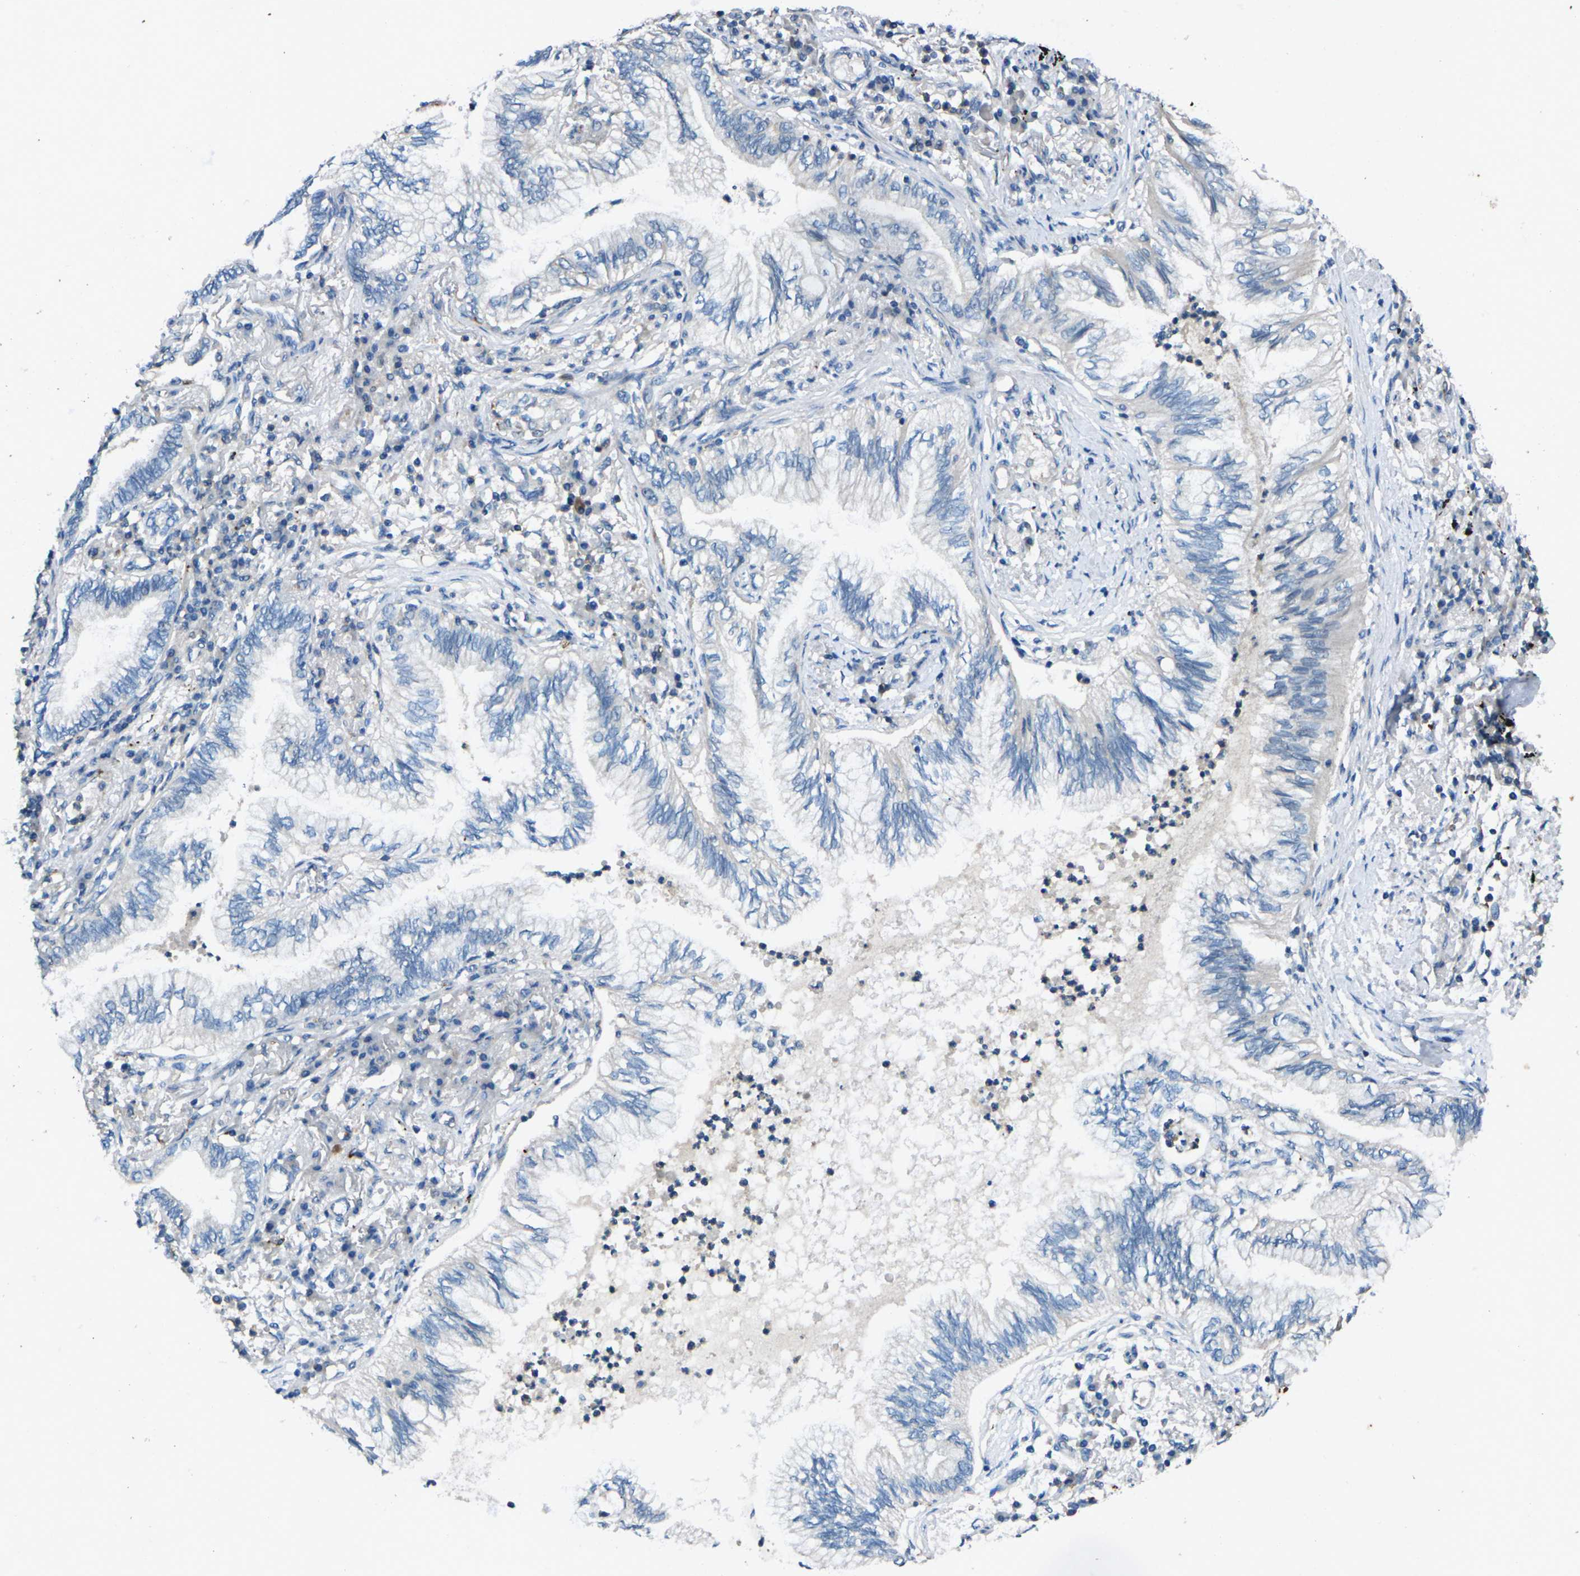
{"staining": {"intensity": "negative", "quantity": "none", "location": "none"}, "tissue": "lung cancer", "cell_type": "Tumor cells", "image_type": "cancer", "snomed": [{"axis": "morphology", "description": "Normal tissue, NOS"}, {"axis": "morphology", "description": "Adenocarcinoma, NOS"}, {"axis": "topography", "description": "Bronchus"}, {"axis": "topography", "description": "Lung"}], "caption": "The immunohistochemistry (IHC) micrograph has no significant positivity in tumor cells of lung cancer (adenocarcinoma) tissue. The staining was performed using DAB to visualize the protein expression in brown, while the nuclei were stained in blue with hematoxylin (Magnification: 20x).", "gene": "SIGLEC14", "patient": {"sex": "female", "age": 70}}